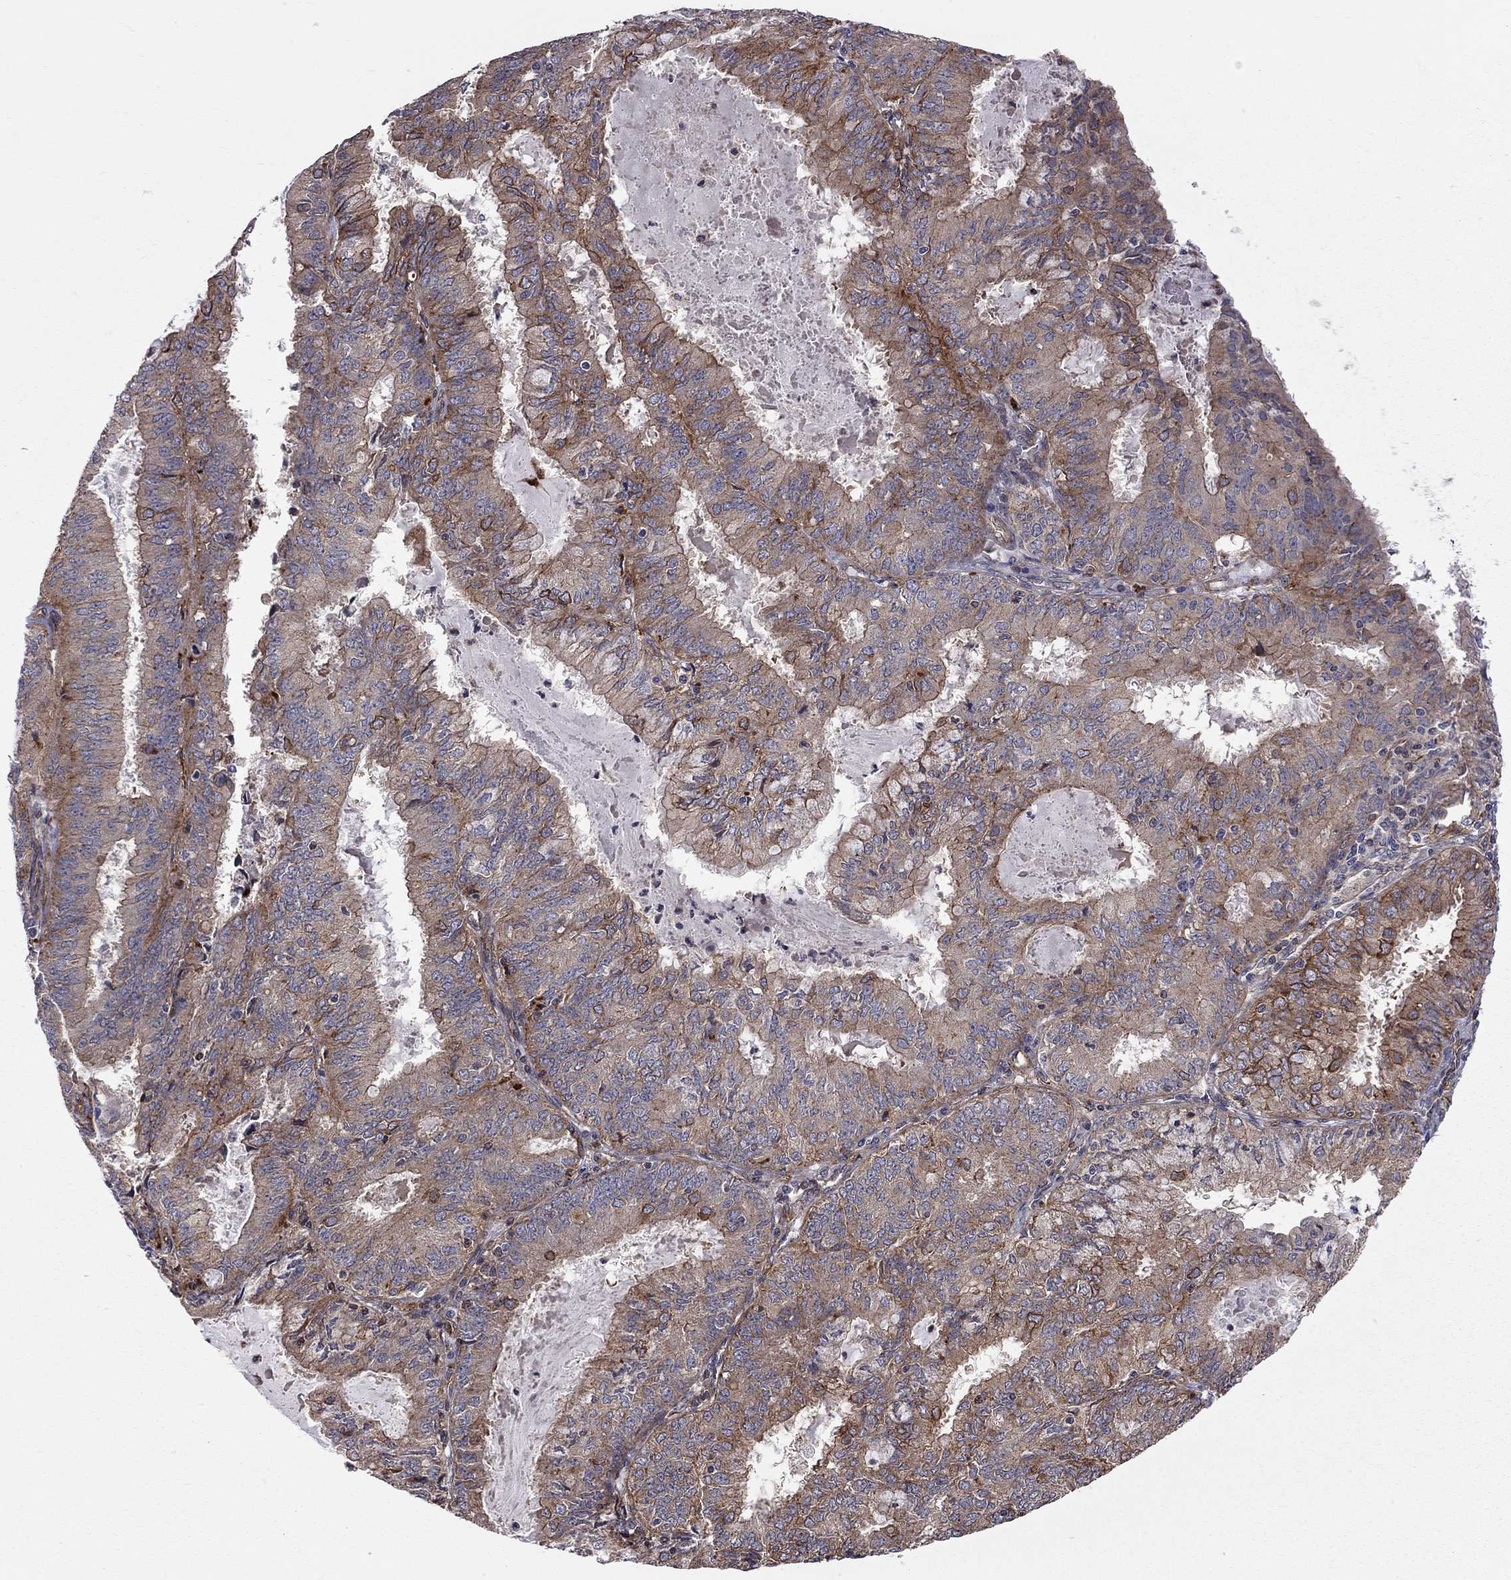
{"staining": {"intensity": "moderate", "quantity": "25%-75%", "location": "cytoplasmic/membranous"}, "tissue": "endometrial cancer", "cell_type": "Tumor cells", "image_type": "cancer", "snomed": [{"axis": "morphology", "description": "Adenocarcinoma, NOS"}, {"axis": "topography", "description": "Endometrium"}], "caption": "The immunohistochemical stain labels moderate cytoplasmic/membranous expression in tumor cells of endometrial cancer (adenocarcinoma) tissue.", "gene": "RASEF", "patient": {"sex": "female", "age": 57}}